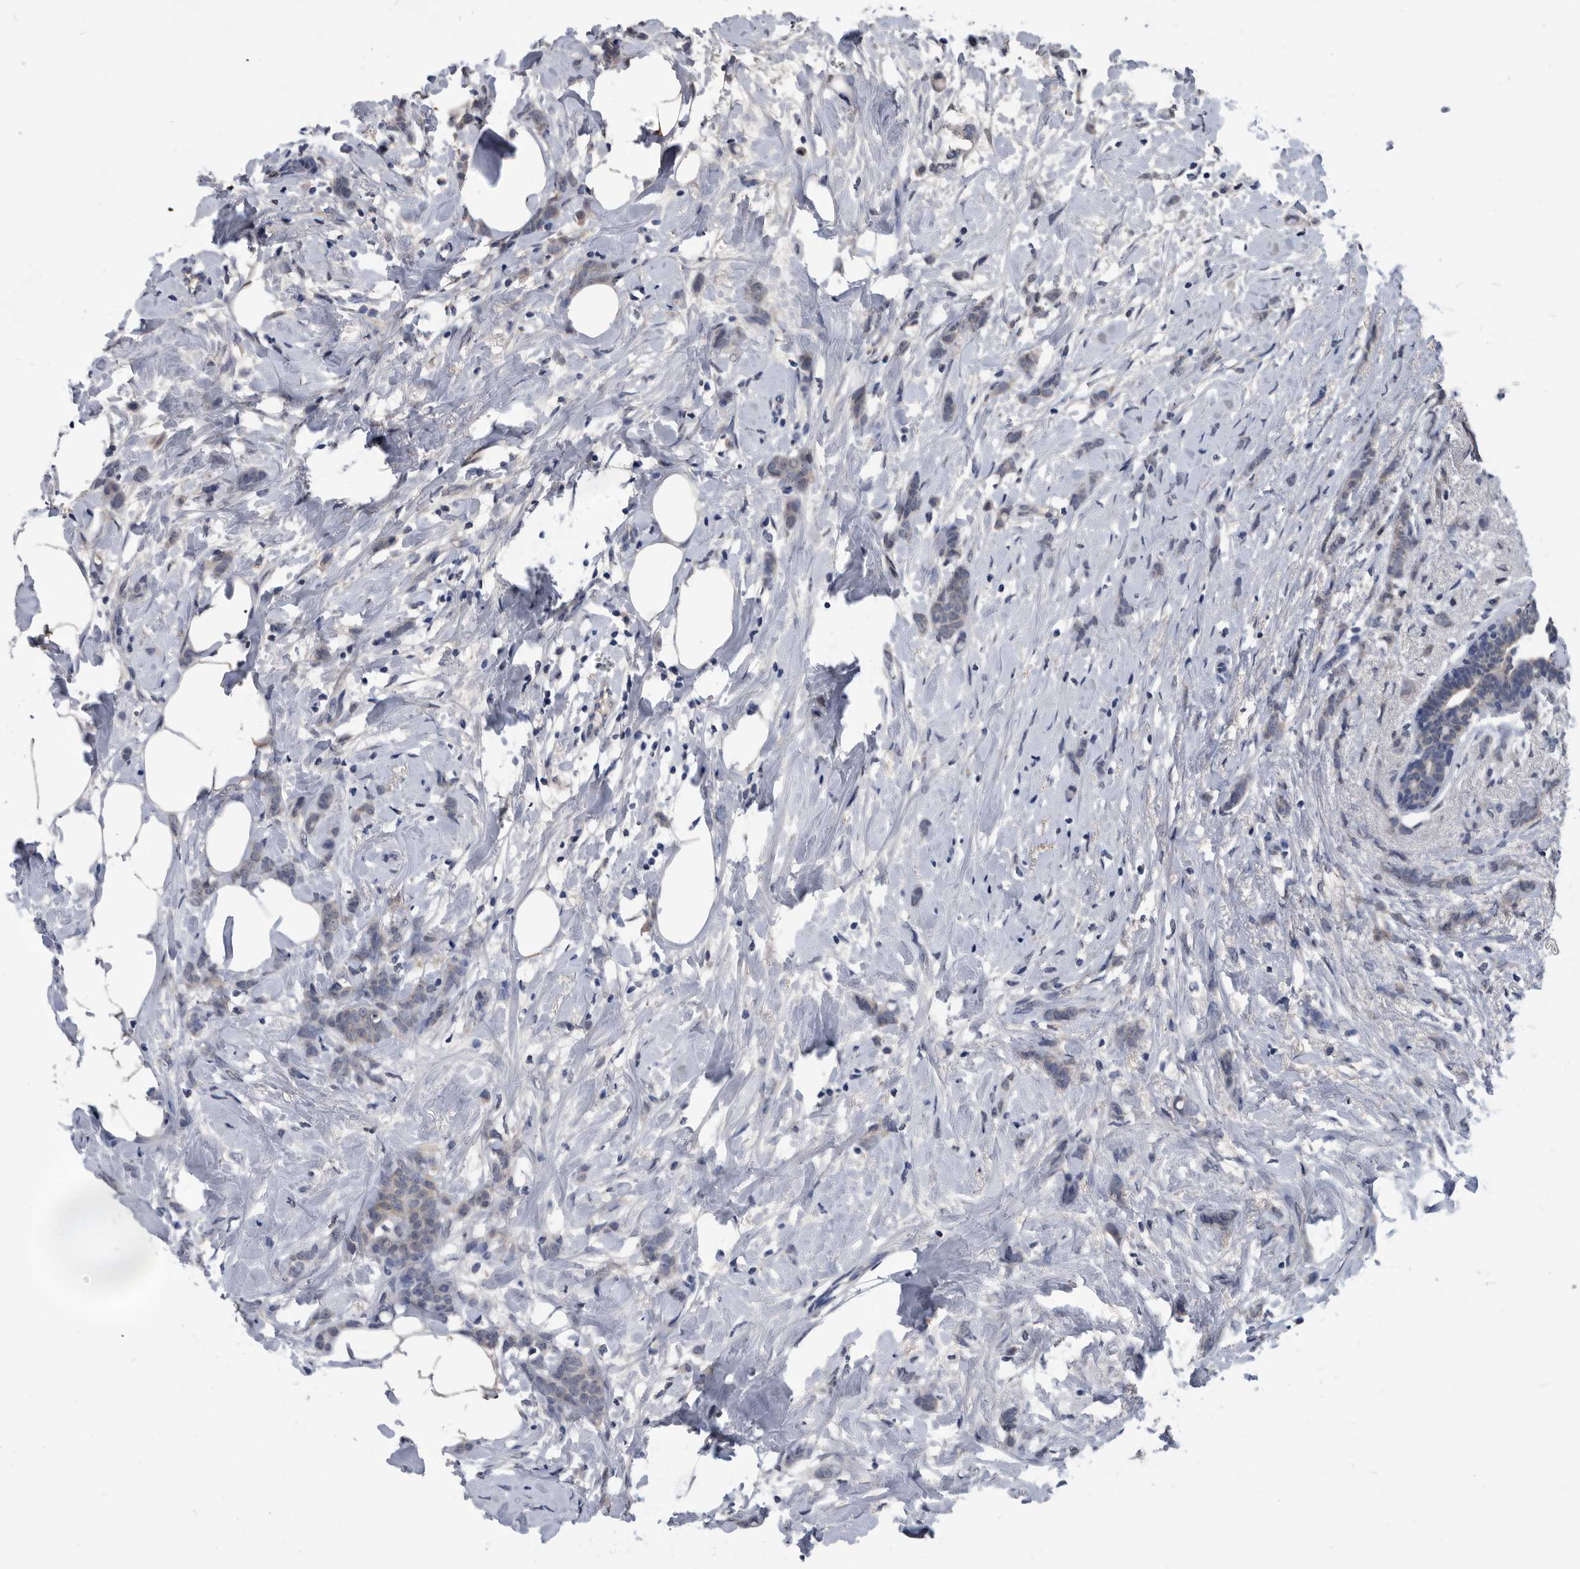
{"staining": {"intensity": "negative", "quantity": "none", "location": "none"}, "tissue": "breast cancer", "cell_type": "Tumor cells", "image_type": "cancer", "snomed": [{"axis": "morphology", "description": "Lobular carcinoma, in situ"}, {"axis": "morphology", "description": "Lobular carcinoma"}, {"axis": "topography", "description": "Breast"}], "caption": "This is an IHC histopathology image of breast cancer (lobular carcinoma). There is no expression in tumor cells.", "gene": "PDXK", "patient": {"sex": "female", "age": 41}}